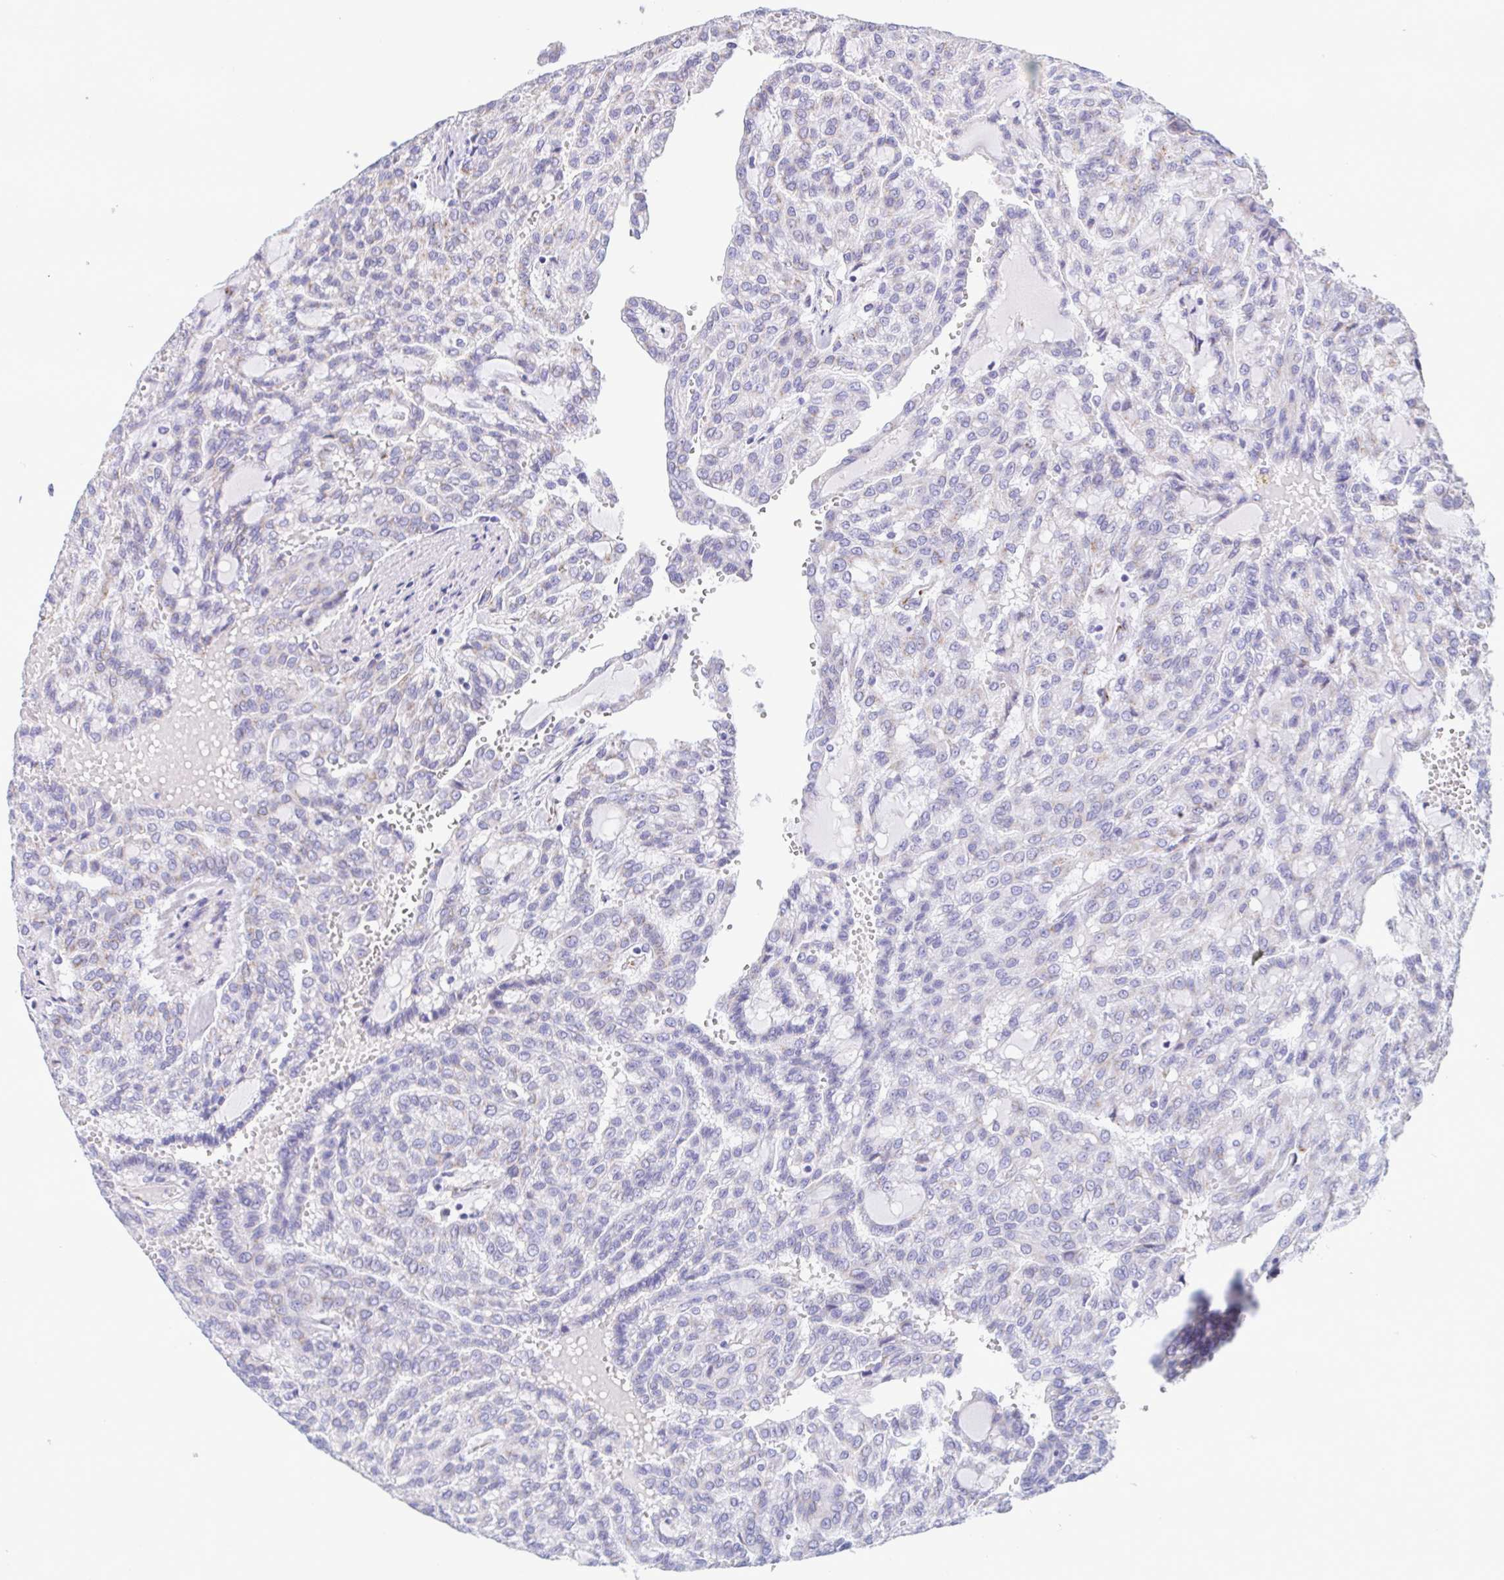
{"staining": {"intensity": "negative", "quantity": "none", "location": "none"}, "tissue": "renal cancer", "cell_type": "Tumor cells", "image_type": "cancer", "snomed": [{"axis": "morphology", "description": "Adenocarcinoma, NOS"}, {"axis": "topography", "description": "Kidney"}], "caption": "This micrograph is of renal adenocarcinoma stained with immunohistochemistry to label a protein in brown with the nuclei are counter-stained blue. There is no positivity in tumor cells. Nuclei are stained in blue.", "gene": "SULT1B1", "patient": {"sex": "male", "age": 63}}